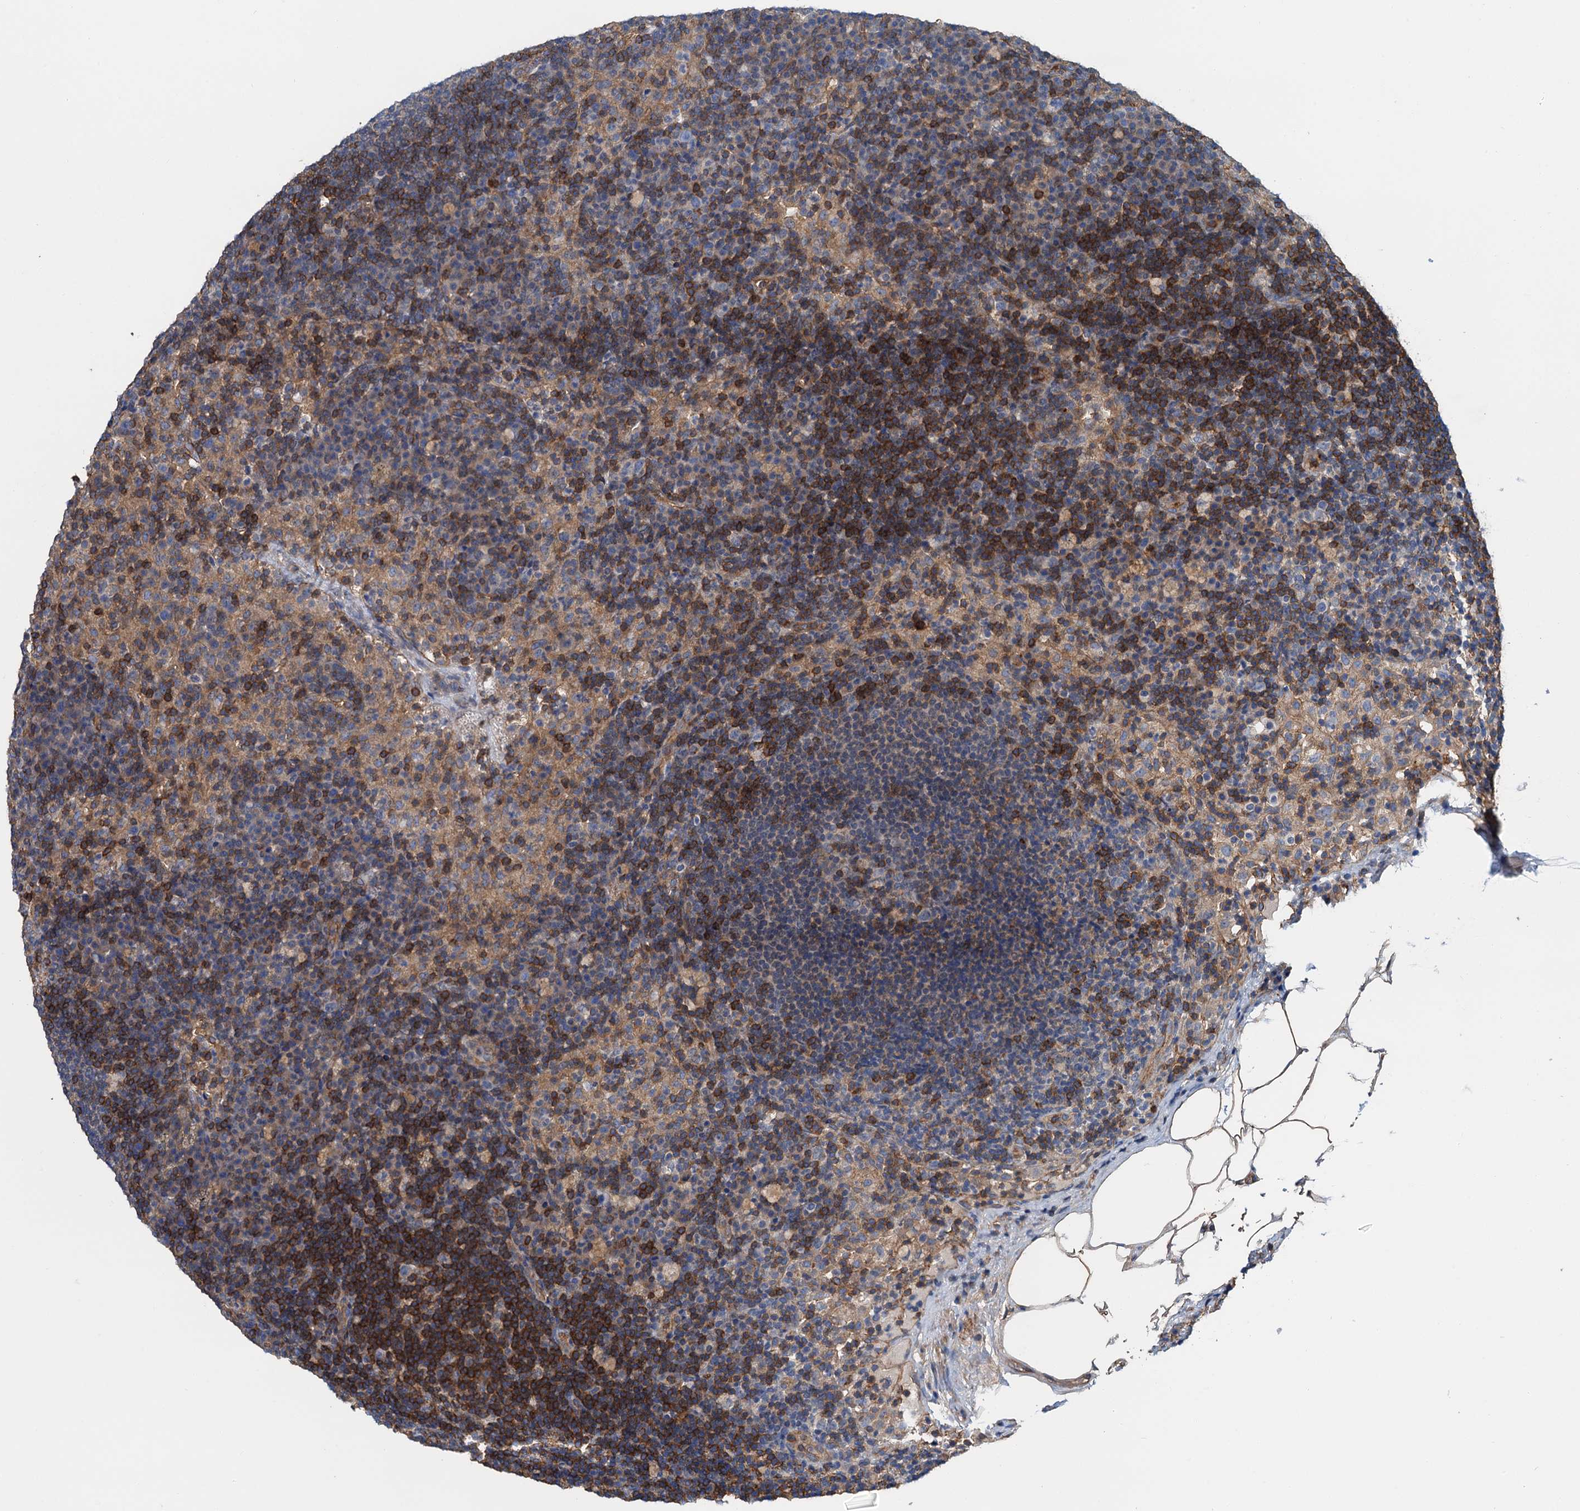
{"staining": {"intensity": "strong", "quantity": "<25%", "location": "cytoplasmic/membranous"}, "tissue": "lymph node", "cell_type": "Germinal center cells", "image_type": "normal", "snomed": [{"axis": "morphology", "description": "Normal tissue, NOS"}, {"axis": "topography", "description": "Lymph node"}], "caption": "Immunohistochemical staining of benign lymph node exhibits strong cytoplasmic/membranous protein positivity in approximately <25% of germinal center cells. (DAB = brown stain, brightfield microscopy at high magnification).", "gene": "ROGDI", "patient": {"sex": "female", "age": 70}}